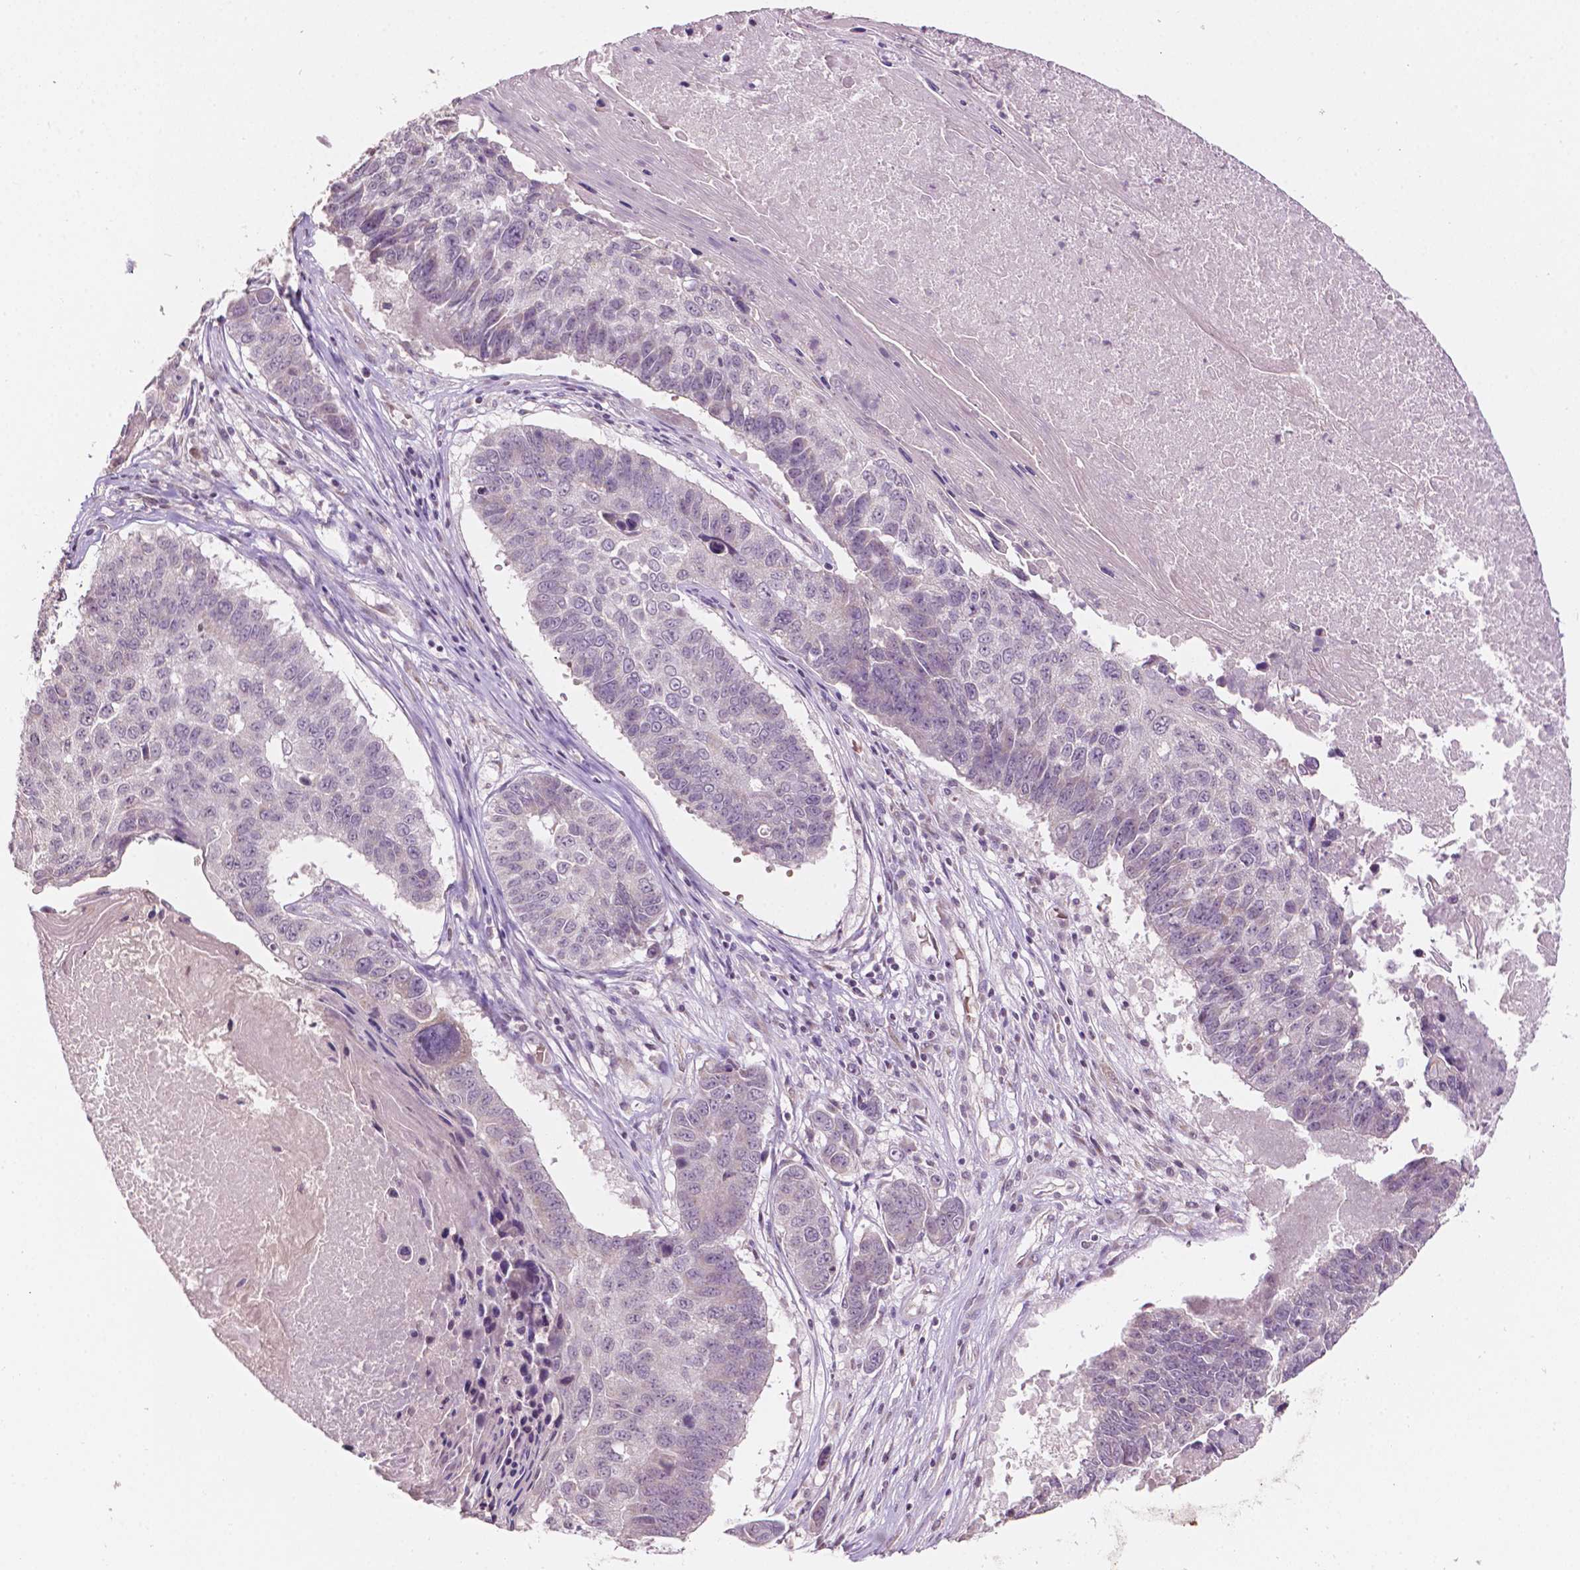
{"staining": {"intensity": "negative", "quantity": "none", "location": "none"}, "tissue": "lung cancer", "cell_type": "Tumor cells", "image_type": "cancer", "snomed": [{"axis": "morphology", "description": "Squamous cell carcinoma, NOS"}, {"axis": "topography", "description": "Lung"}], "caption": "Immunohistochemical staining of lung cancer shows no significant positivity in tumor cells. (Brightfield microscopy of DAB (3,3'-diaminobenzidine) IHC at high magnification).", "gene": "NOS1AP", "patient": {"sex": "male", "age": 73}}